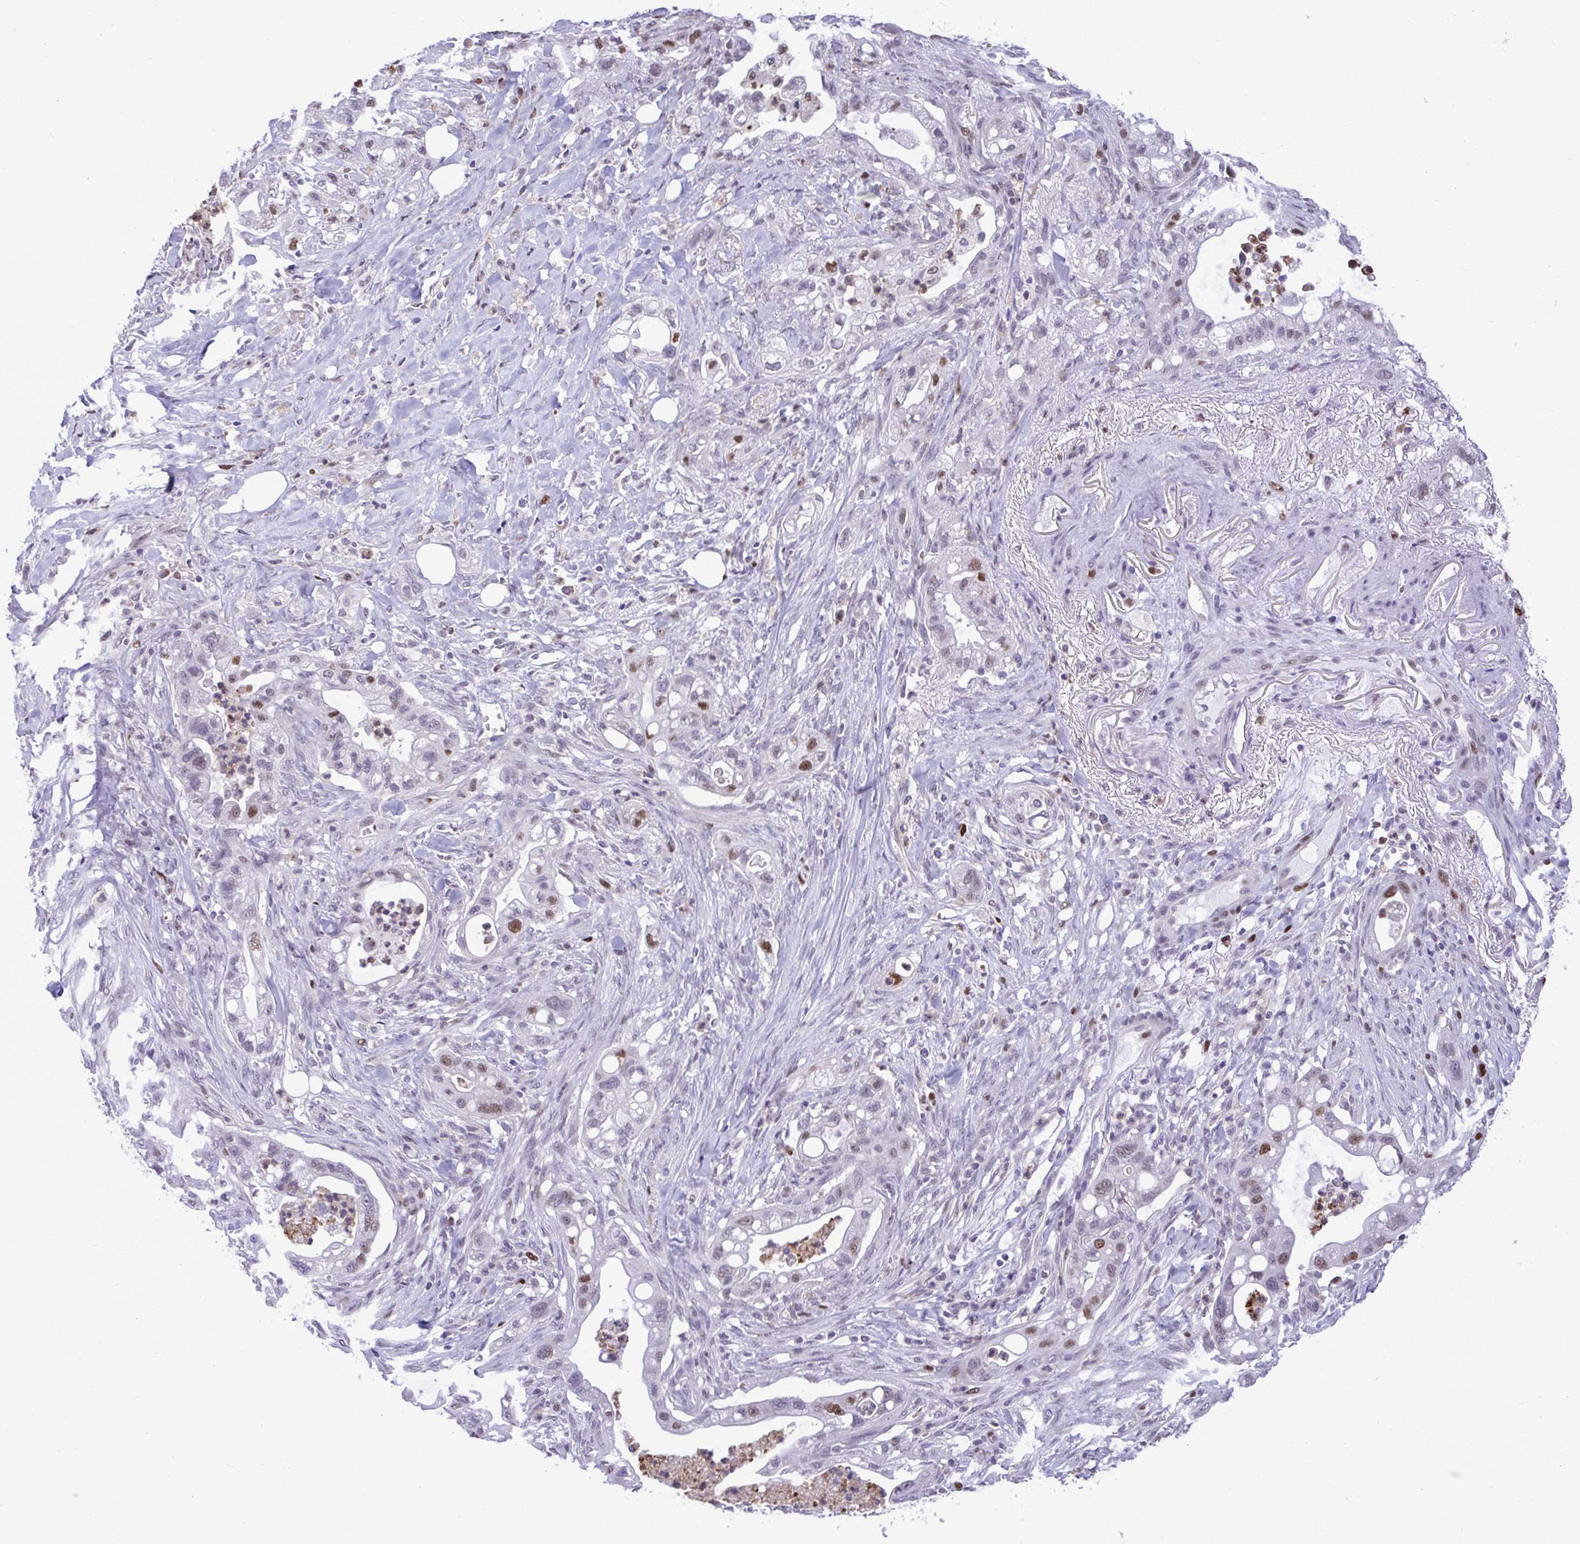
{"staining": {"intensity": "moderate", "quantity": "25%-75%", "location": "nuclear"}, "tissue": "pancreatic cancer", "cell_type": "Tumor cells", "image_type": "cancer", "snomed": [{"axis": "morphology", "description": "Adenocarcinoma, NOS"}, {"axis": "topography", "description": "Pancreas"}], "caption": "Approximately 25%-75% of tumor cells in adenocarcinoma (pancreatic) exhibit moderate nuclear protein positivity as visualized by brown immunohistochemical staining.", "gene": "C1QL2", "patient": {"sex": "male", "age": 44}}